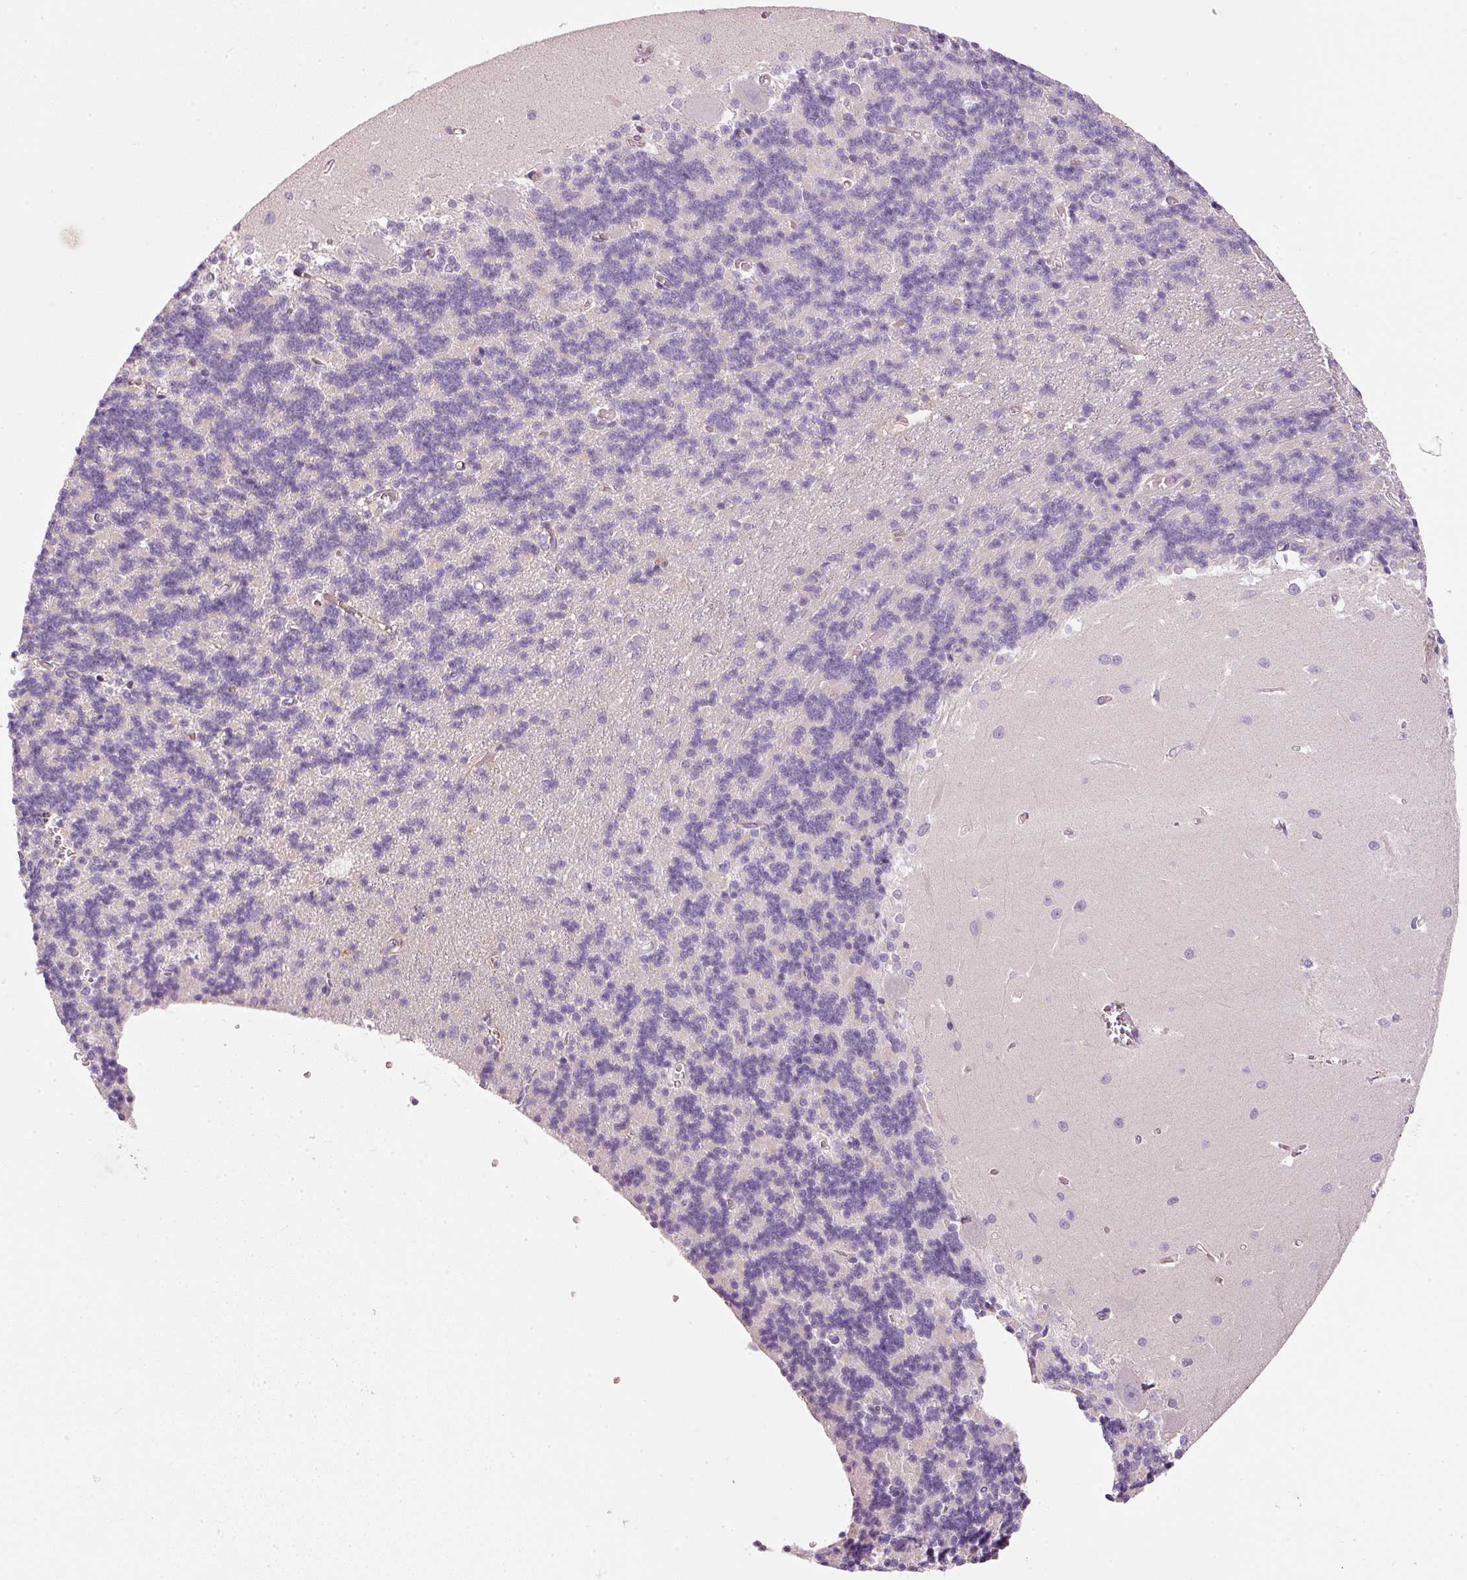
{"staining": {"intensity": "negative", "quantity": "none", "location": "none"}, "tissue": "cerebellum", "cell_type": "Cells in granular layer", "image_type": "normal", "snomed": [{"axis": "morphology", "description": "Normal tissue, NOS"}, {"axis": "topography", "description": "Cerebellum"}], "caption": "Photomicrograph shows no significant protein staining in cells in granular layer of unremarkable cerebellum.", "gene": "OSR2", "patient": {"sex": "male", "age": 37}}